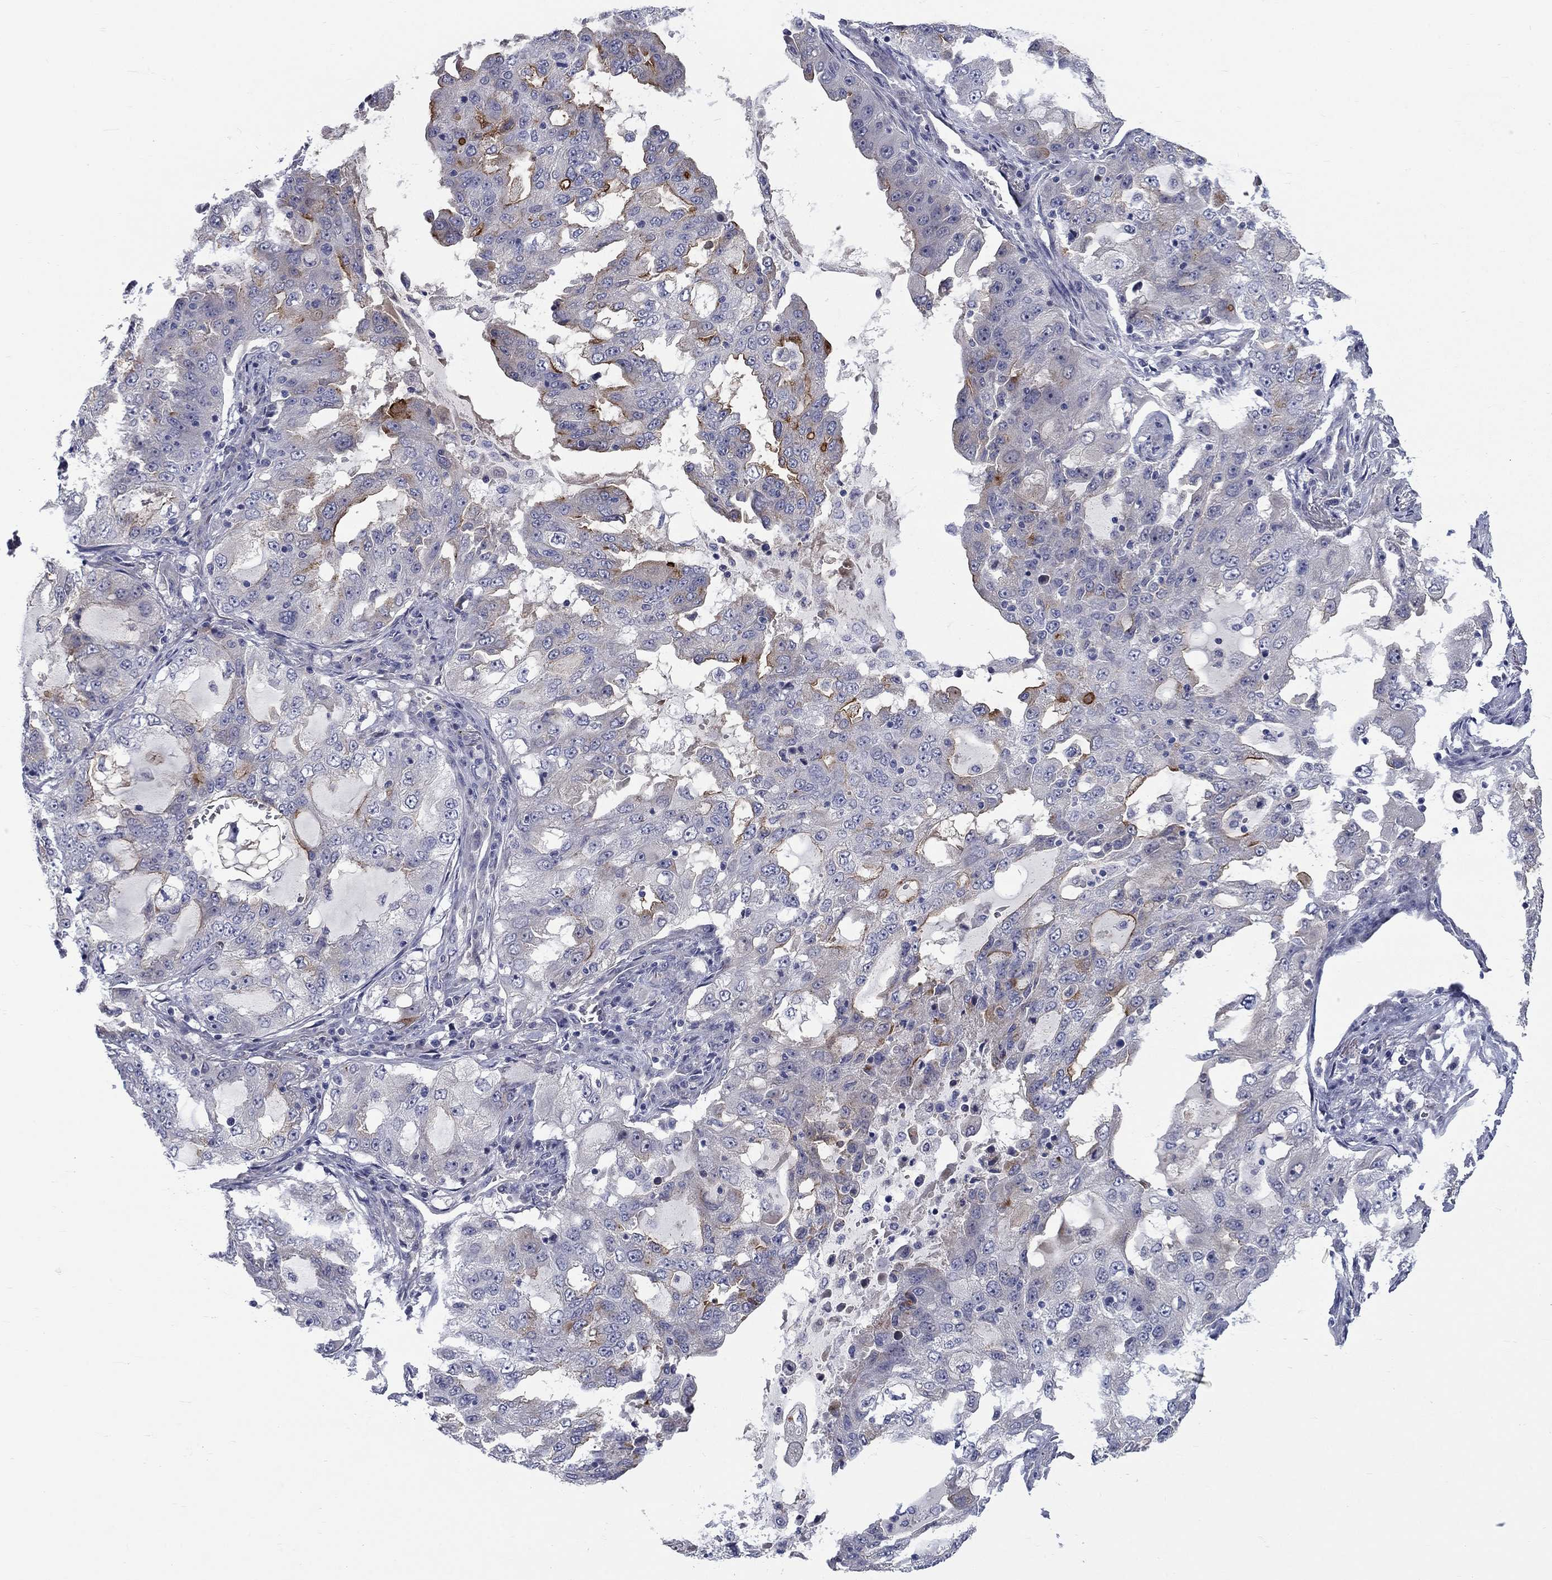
{"staining": {"intensity": "strong", "quantity": "<25%", "location": "cytoplasmic/membranous"}, "tissue": "lung cancer", "cell_type": "Tumor cells", "image_type": "cancer", "snomed": [{"axis": "morphology", "description": "Adenocarcinoma, NOS"}, {"axis": "topography", "description": "Lung"}], "caption": "IHC (DAB) staining of lung cancer reveals strong cytoplasmic/membranous protein expression in approximately <25% of tumor cells.", "gene": "SLC1A1", "patient": {"sex": "female", "age": 61}}